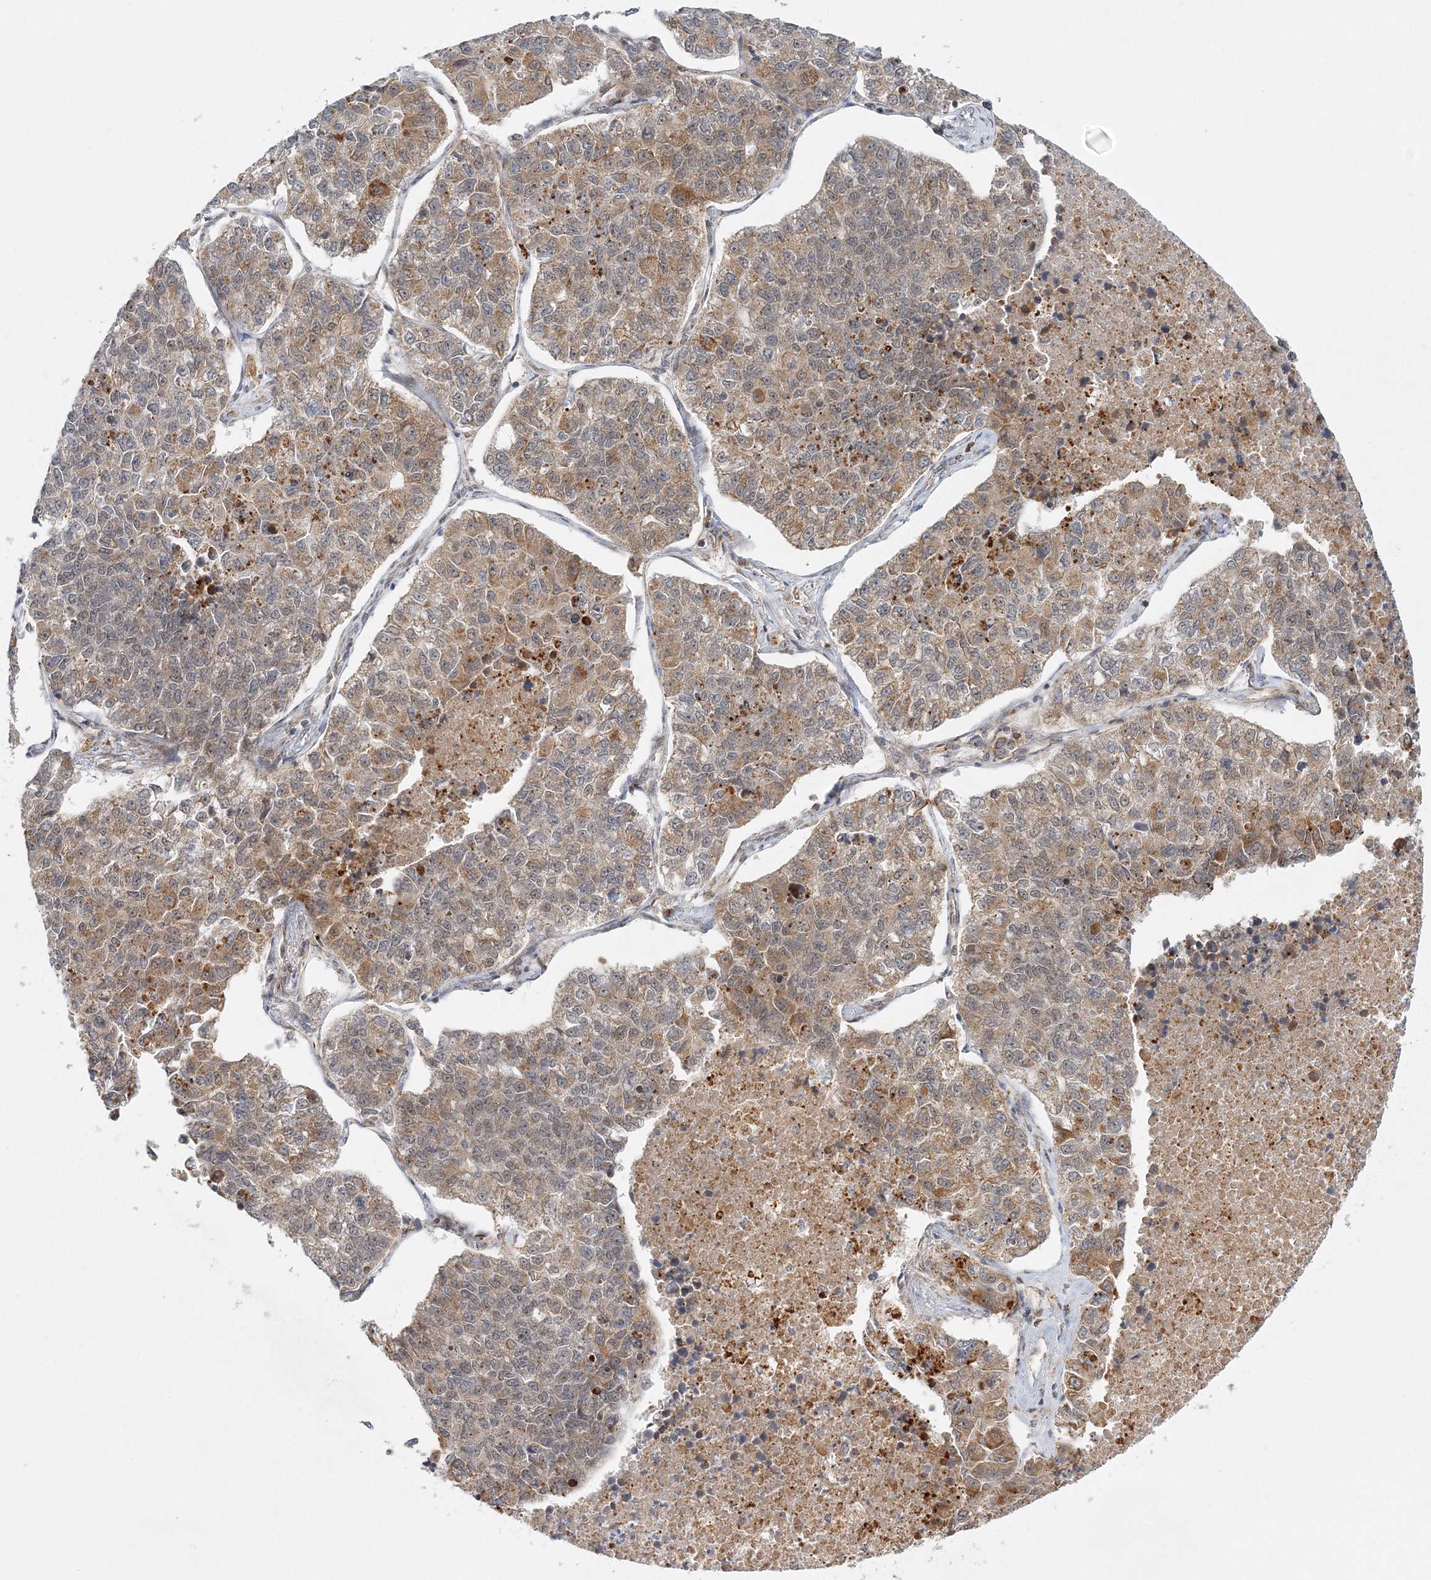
{"staining": {"intensity": "weak", "quantity": ">75%", "location": "cytoplasmic/membranous"}, "tissue": "lung cancer", "cell_type": "Tumor cells", "image_type": "cancer", "snomed": [{"axis": "morphology", "description": "Adenocarcinoma, NOS"}, {"axis": "topography", "description": "Lung"}], "caption": "IHC (DAB) staining of human adenocarcinoma (lung) demonstrates weak cytoplasmic/membranous protein positivity in about >75% of tumor cells.", "gene": "RAB11FIP2", "patient": {"sex": "male", "age": 49}}